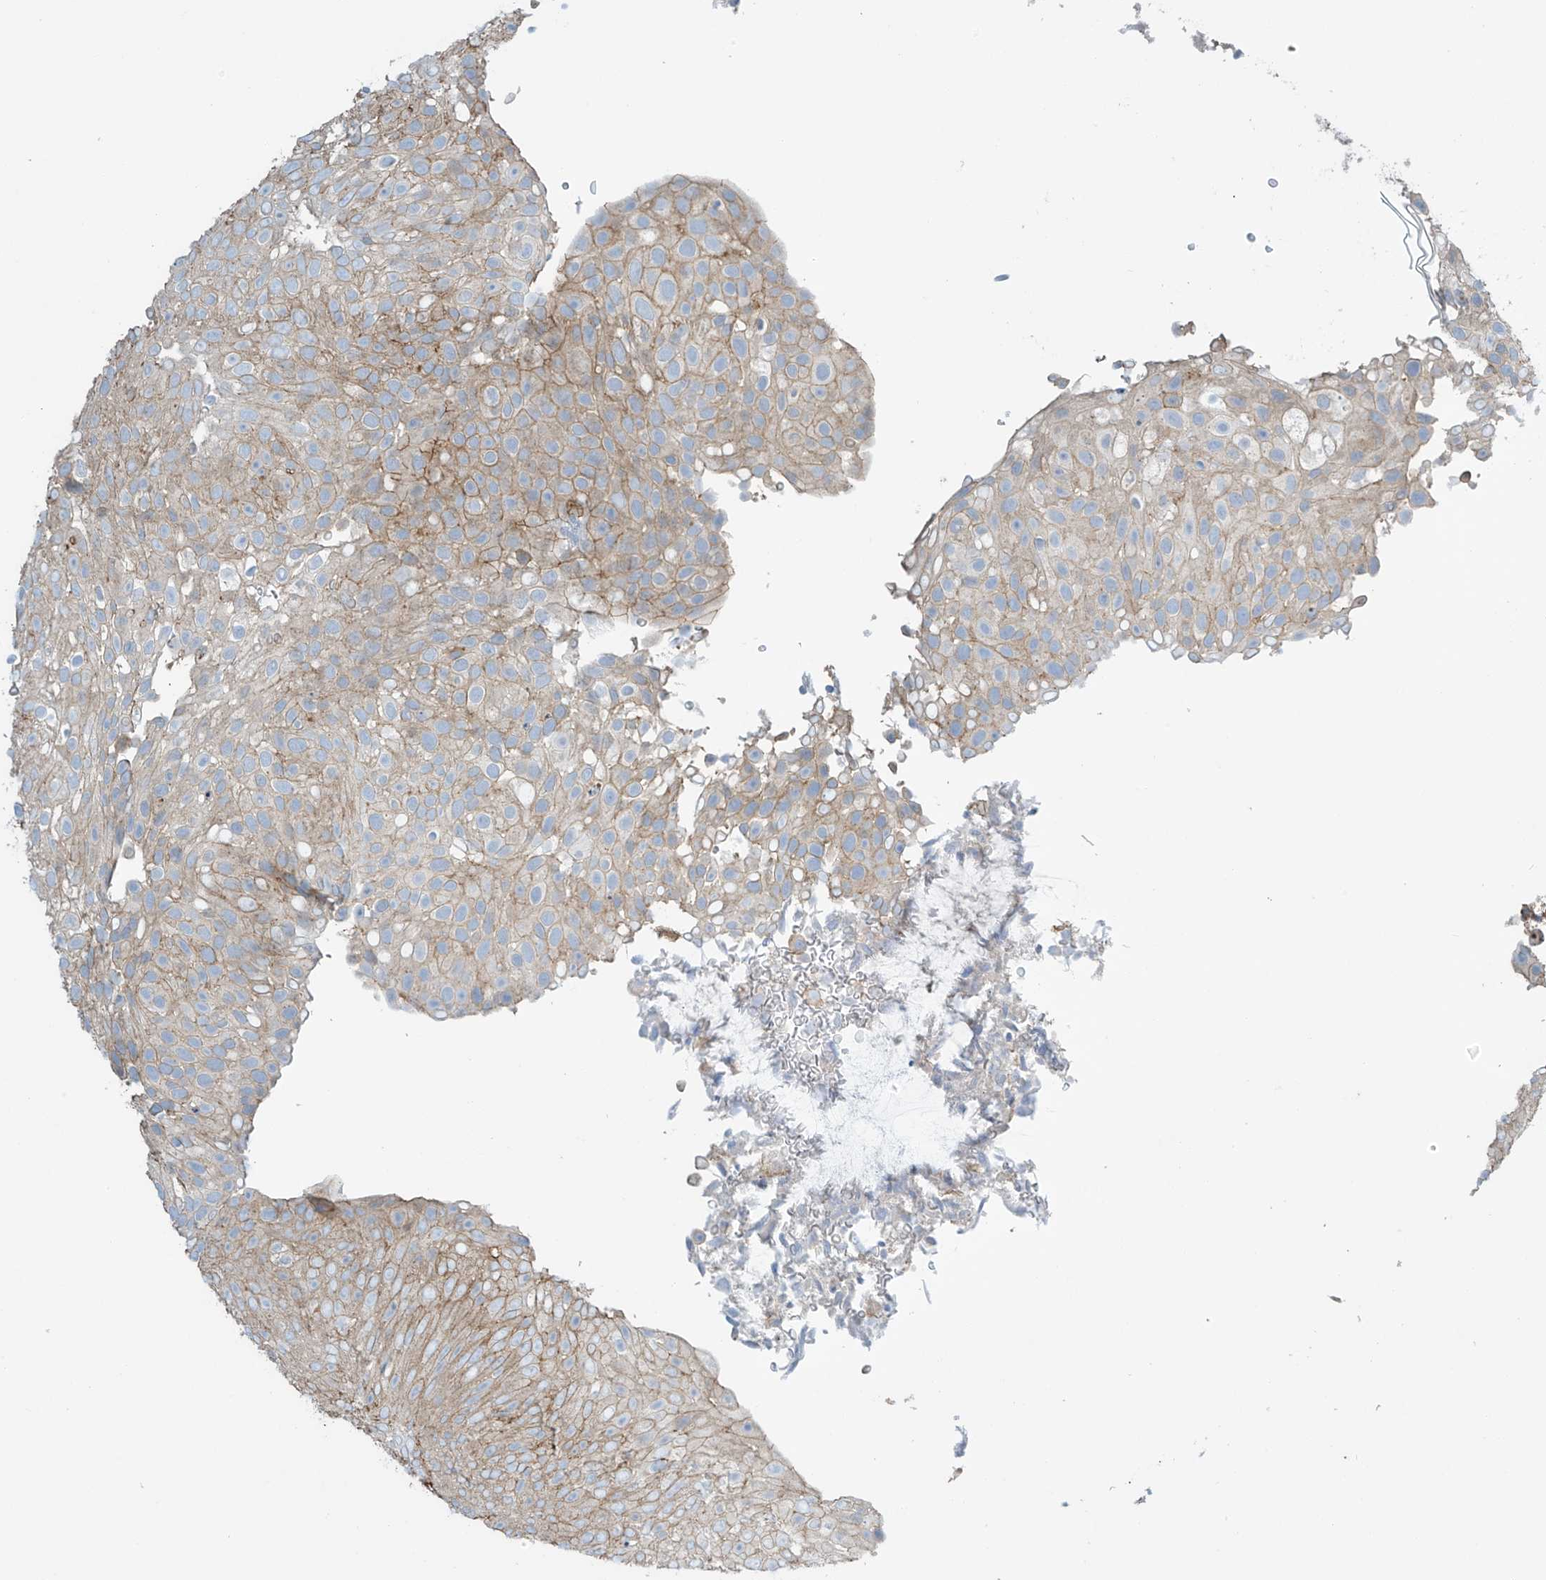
{"staining": {"intensity": "weak", "quantity": ">75%", "location": "cytoplasmic/membranous"}, "tissue": "urothelial cancer", "cell_type": "Tumor cells", "image_type": "cancer", "snomed": [{"axis": "morphology", "description": "Urothelial carcinoma, Low grade"}, {"axis": "topography", "description": "Urinary bladder"}], "caption": "An immunohistochemistry (IHC) micrograph of tumor tissue is shown. Protein staining in brown labels weak cytoplasmic/membranous positivity in low-grade urothelial carcinoma within tumor cells.", "gene": "SLC9A2", "patient": {"sex": "male", "age": 78}}